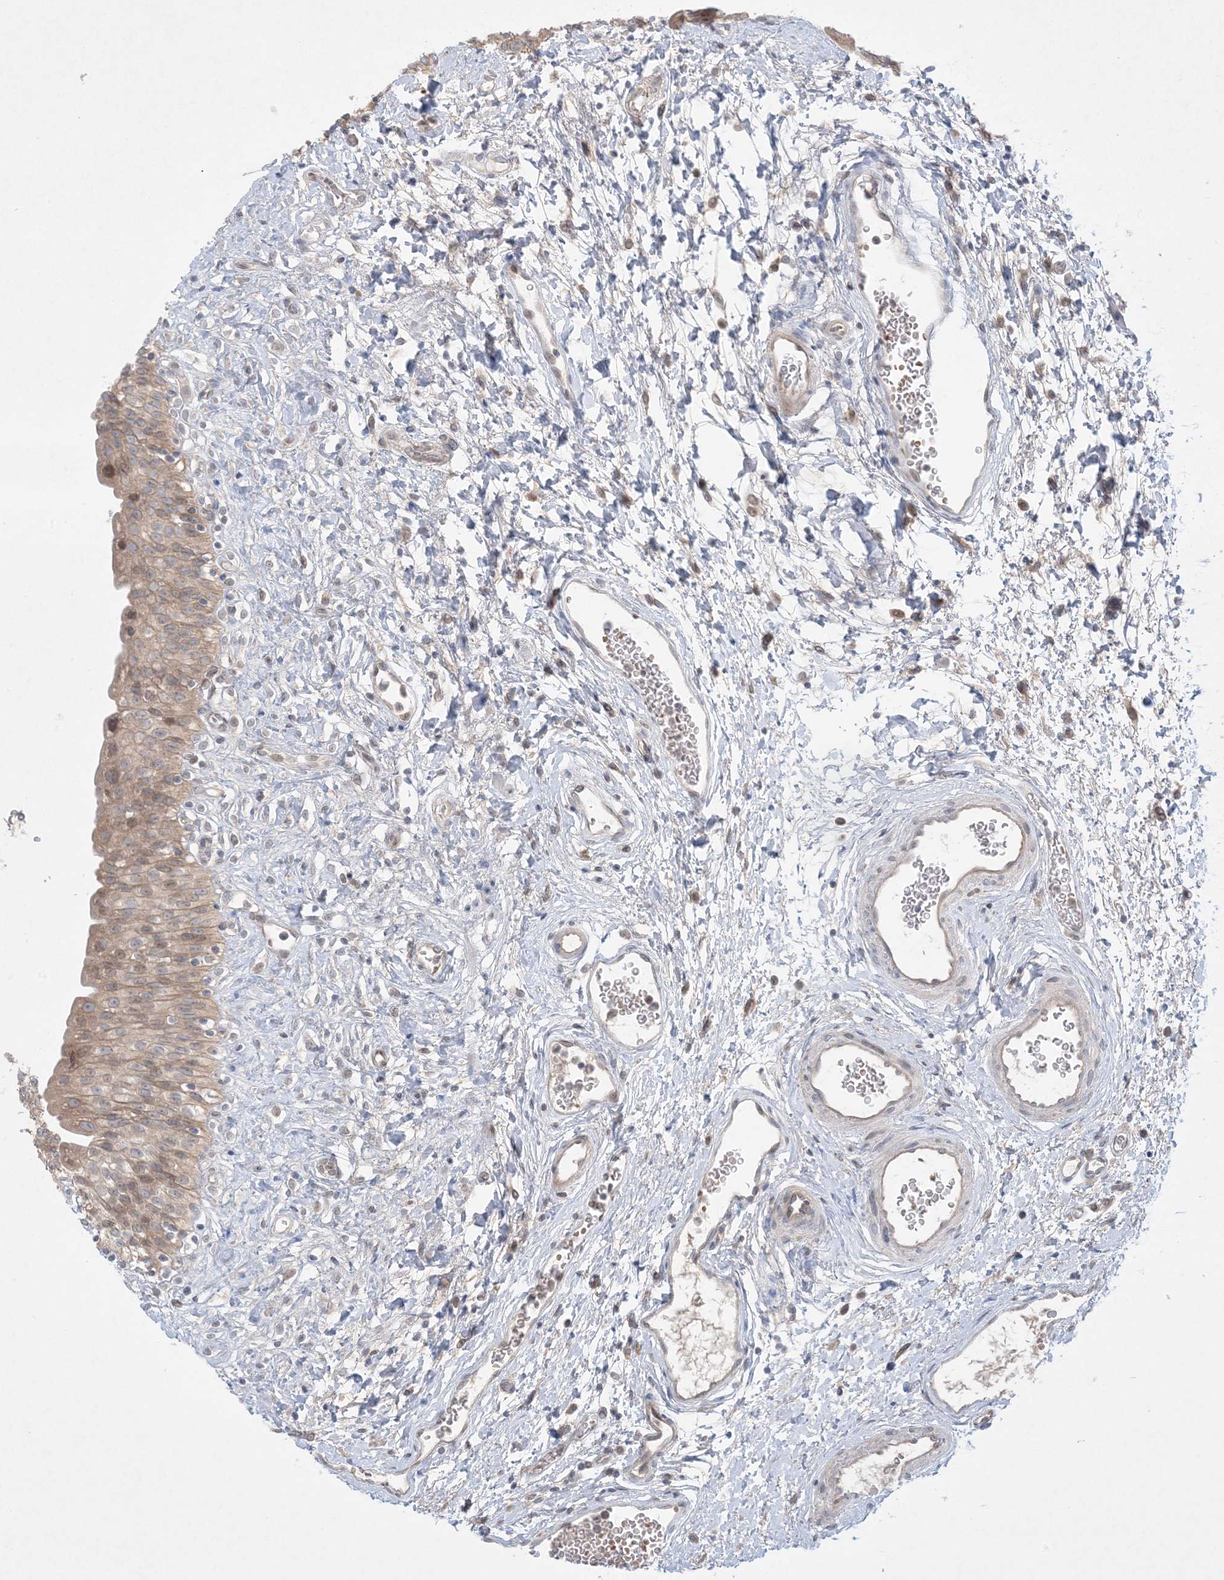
{"staining": {"intensity": "weak", "quantity": ">75%", "location": "cytoplasmic/membranous,nuclear"}, "tissue": "urinary bladder", "cell_type": "Urothelial cells", "image_type": "normal", "snomed": [{"axis": "morphology", "description": "Normal tissue, NOS"}, {"axis": "topography", "description": "Urinary bladder"}], "caption": "Protein staining of normal urinary bladder exhibits weak cytoplasmic/membranous,nuclear expression in about >75% of urothelial cells.", "gene": "MMGT1", "patient": {"sex": "male", "age": 51}}